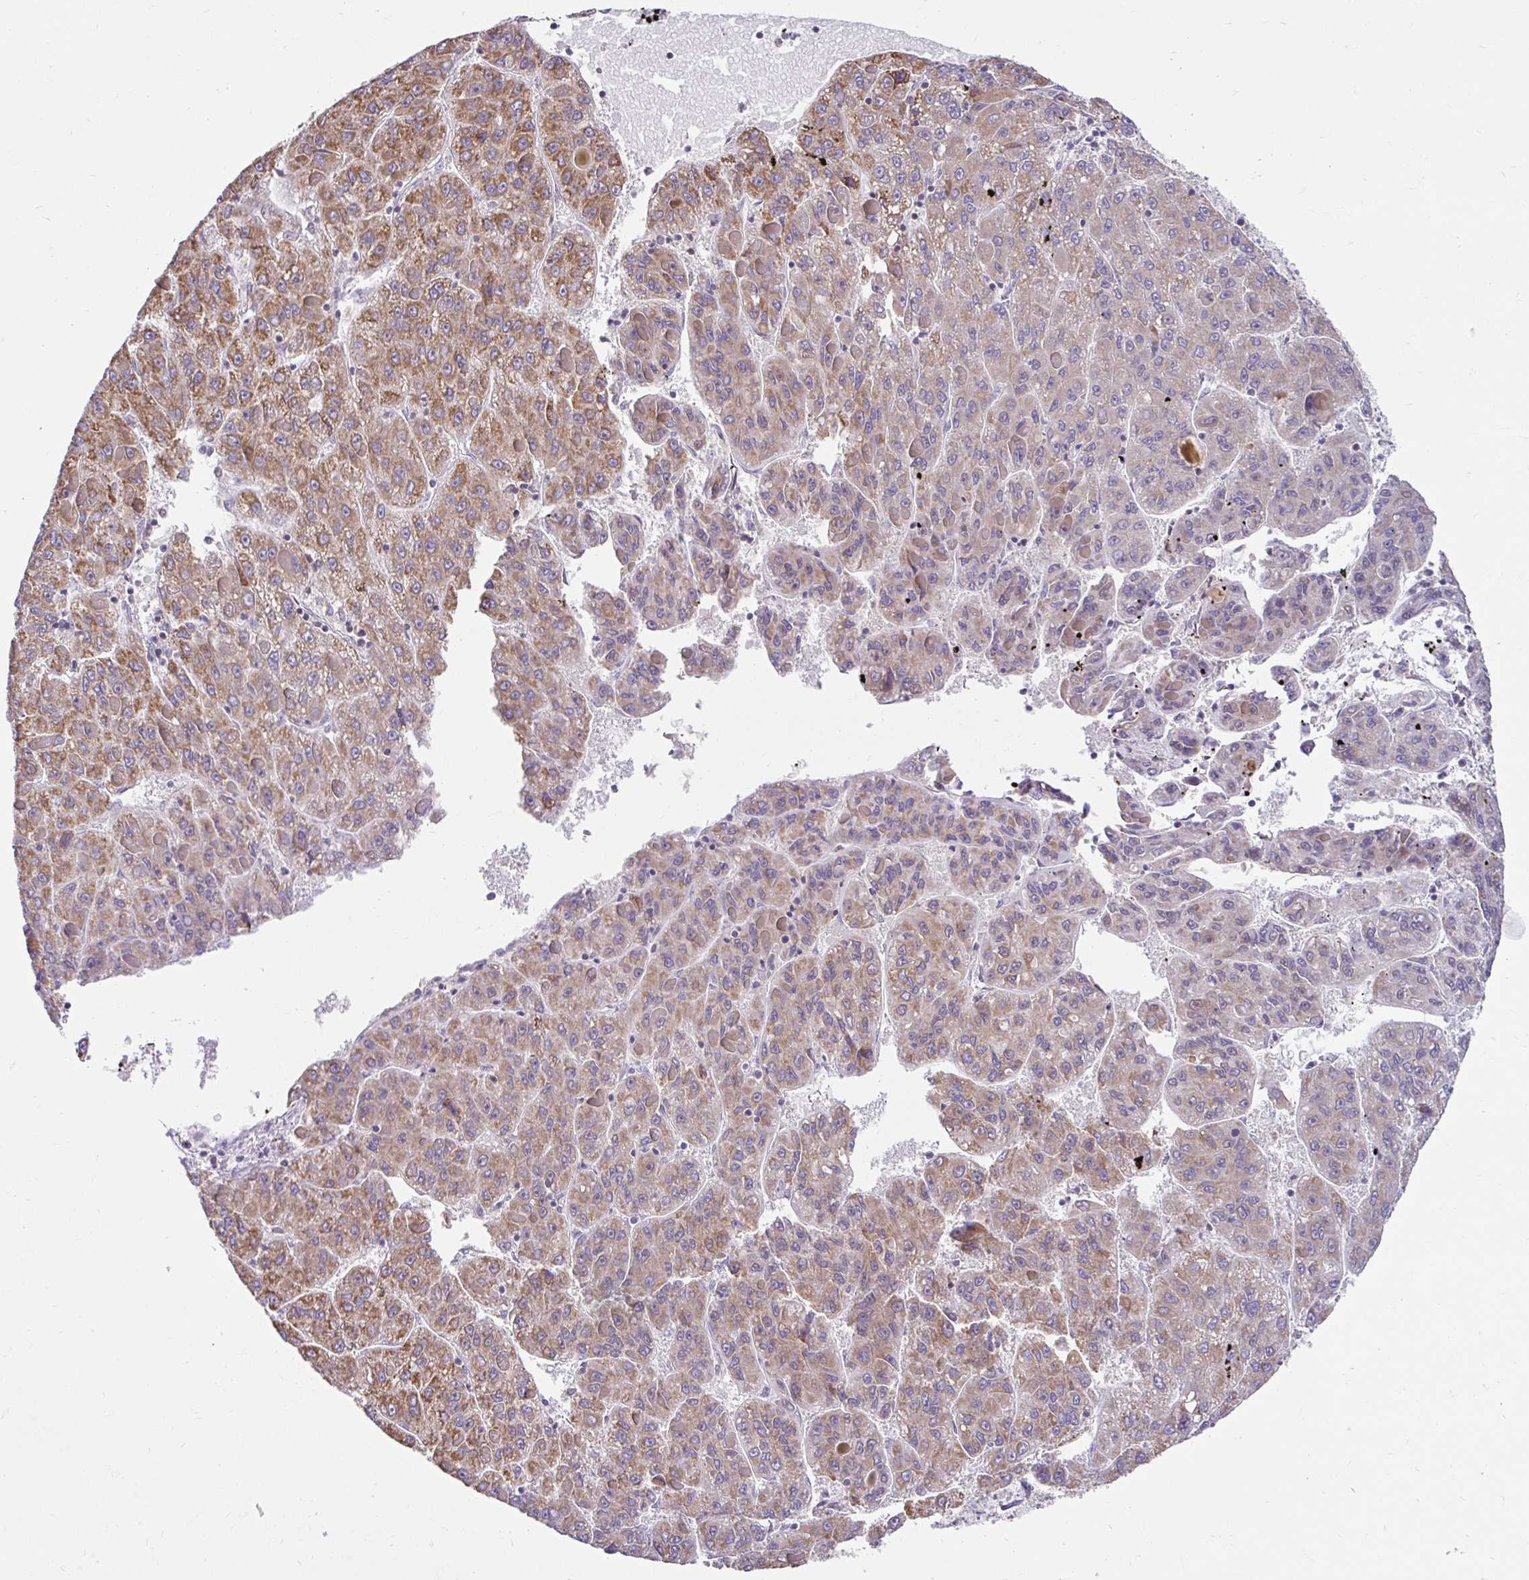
{"staining": {"intensity": "moderate", "quantity": ">75%", "location": "cytoplasmic/membranous"}, "tissue": "liver cancer", "cell_type": "Tumor cells", "image_type": "cancer", "snomed": [{"axis": "morphology", "description": "Carcinoma, Hepatocellular, NOS"}, {"axis": "topography", "description": "Liver"}], "caption": "A brown stain highlights moderate cytoplasmic/membranous positivity of a protein in human liver hepatocellular carcinoma tumor cells. (Stains: DAB (3,3'-diaminobenzidine) in brown, nuclei in blue, Microscopy: brightfield microscopy at high magnification).", "gene": "NT5C1B", "patient": {"sex": "female", "age": 82}}